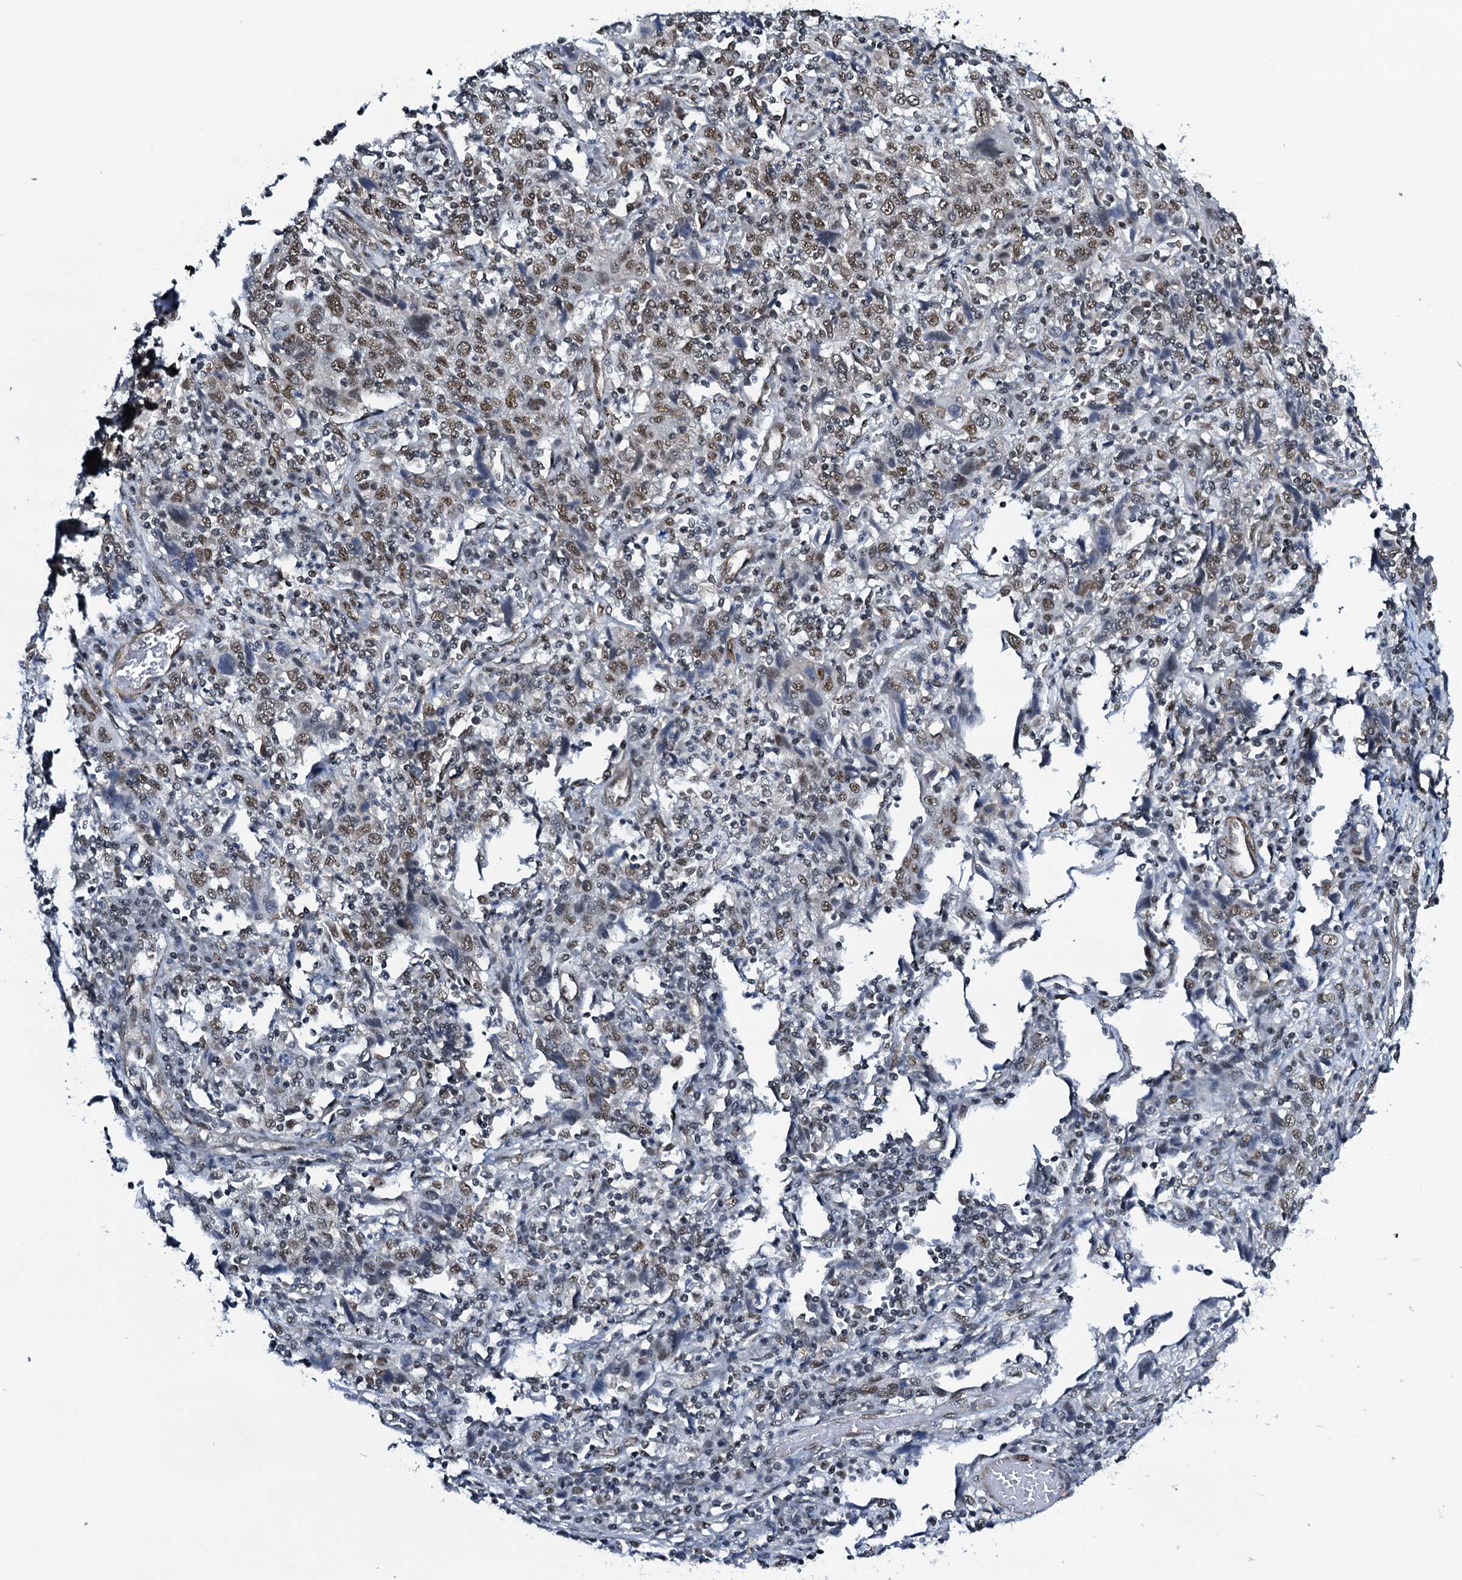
{"staining": {"intensity": "moderate", "quantity": ">75%", "location": "nuclear"}, "tissue": "cervical cancer", "cell_type": "Tumor cells", "image_type": "cancer", "snomed": [{"axis": "morphology", "description": "Squamous cell carcinoma, NOS"}, {"axis": "topography", "description": "Cervix"}], "caption": "The immunohistochemical stain highlights moderate nuclear positivity in tumor cells of squamous cell carcinoma (cervical) tissue.", "gene": "CWC15", "patient": {"sex": "female", "age": 46}}